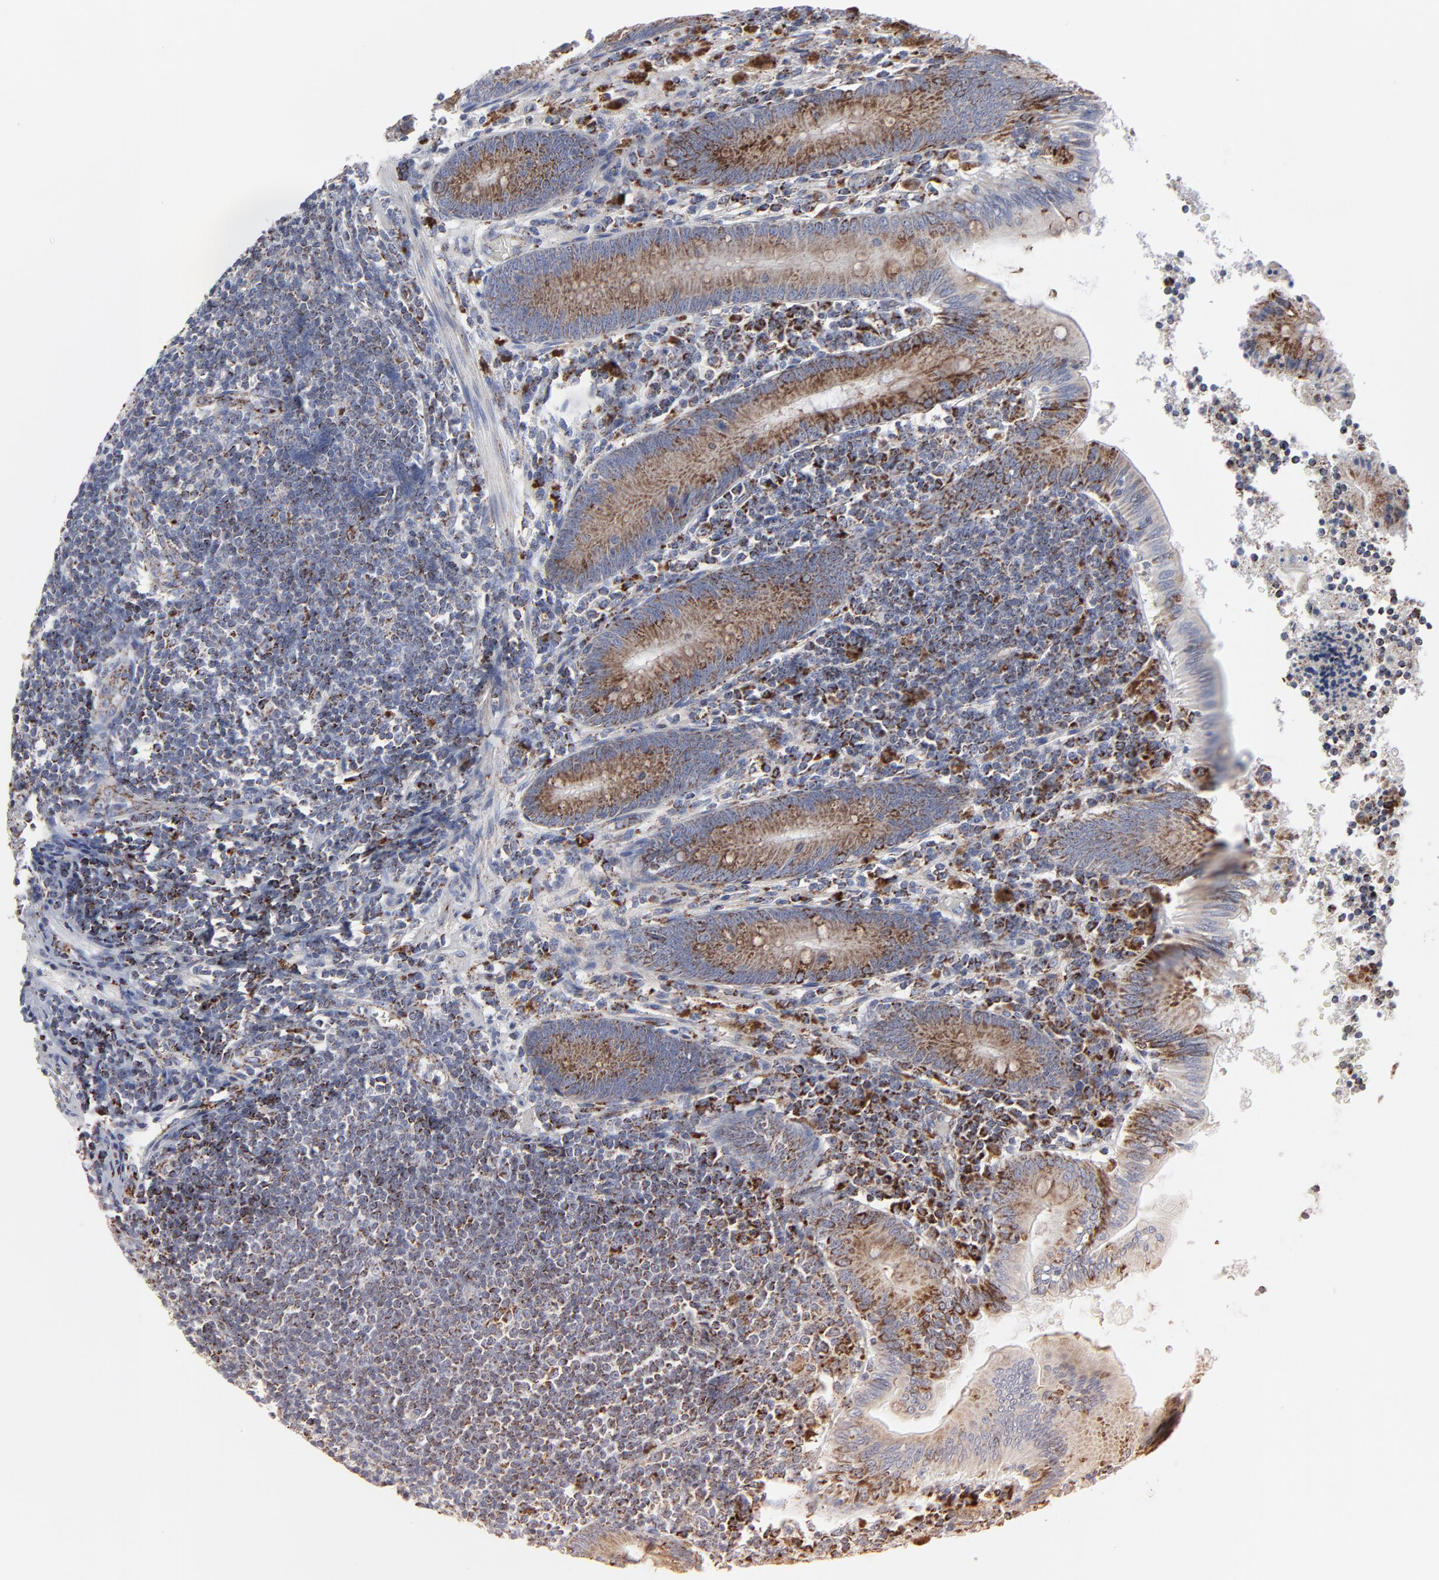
{"staining": {"intensity": "strong", "quantity": ">75%", "location": "cytoplasmic/membranous"}, "tissue": "appendix", "cell_type": "Glandular cells", "image_type": "normal", "snomed": [{"axis": "morphology", "description": "Normal tissue, NOS"}, {"axis": "morphology", "description": "Inflammation, NOS"}, {"axis": "topography", "description": "Appendix"}], "caption": "Immunohistochemical staining of normal human appendix demonstrates strong cytoplasmic/membranous protein staining in about >75% of glandular cells.", "gene": "TXNRD2", "patient": {"sex": "male", "age": 46}}